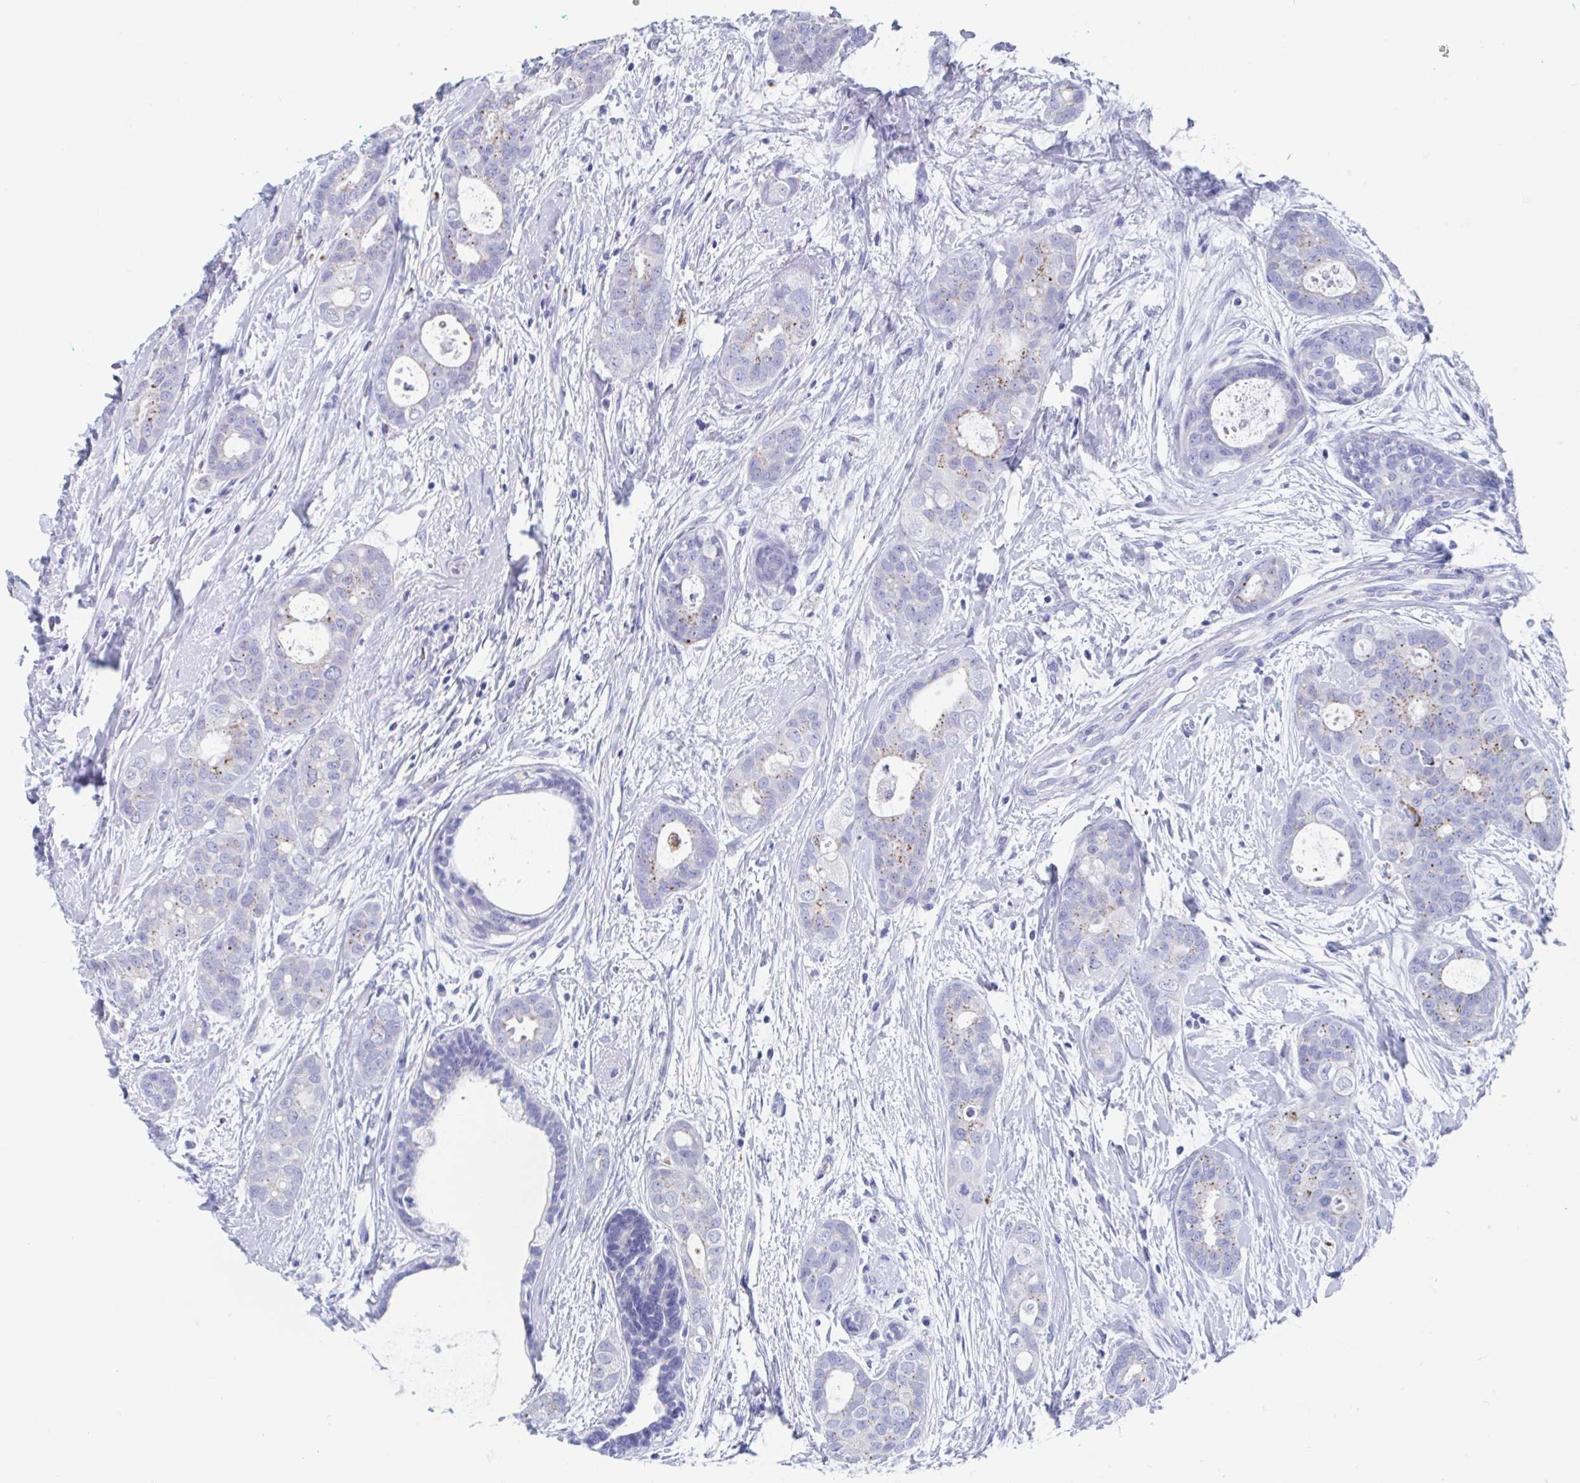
{"staining": {"intensity": "moderate", "quantity": "<25%", "location": "cytoplasmic/membranous"}, "tissue": "breast cancer", "cell_type": "Tumor cells", "image_type": "cancer", "snomed": [{"axis": "morphology", "description": "Duct carcinoma"}, {"axis": "topography", "description": "Breast"}], "caption": "Breast cancer (infiltrating ductal carcinoma) was stained to show a protein in brown. There is low levels of moderate cytoplasmic/membranous staining in approximately <25% of tumor cells. Immunohistochemistry stains the protein in brown and the nuclei are stained blue.", "gene": "SHCBP1L", "patient": {"sex": "female", "age": 45}}